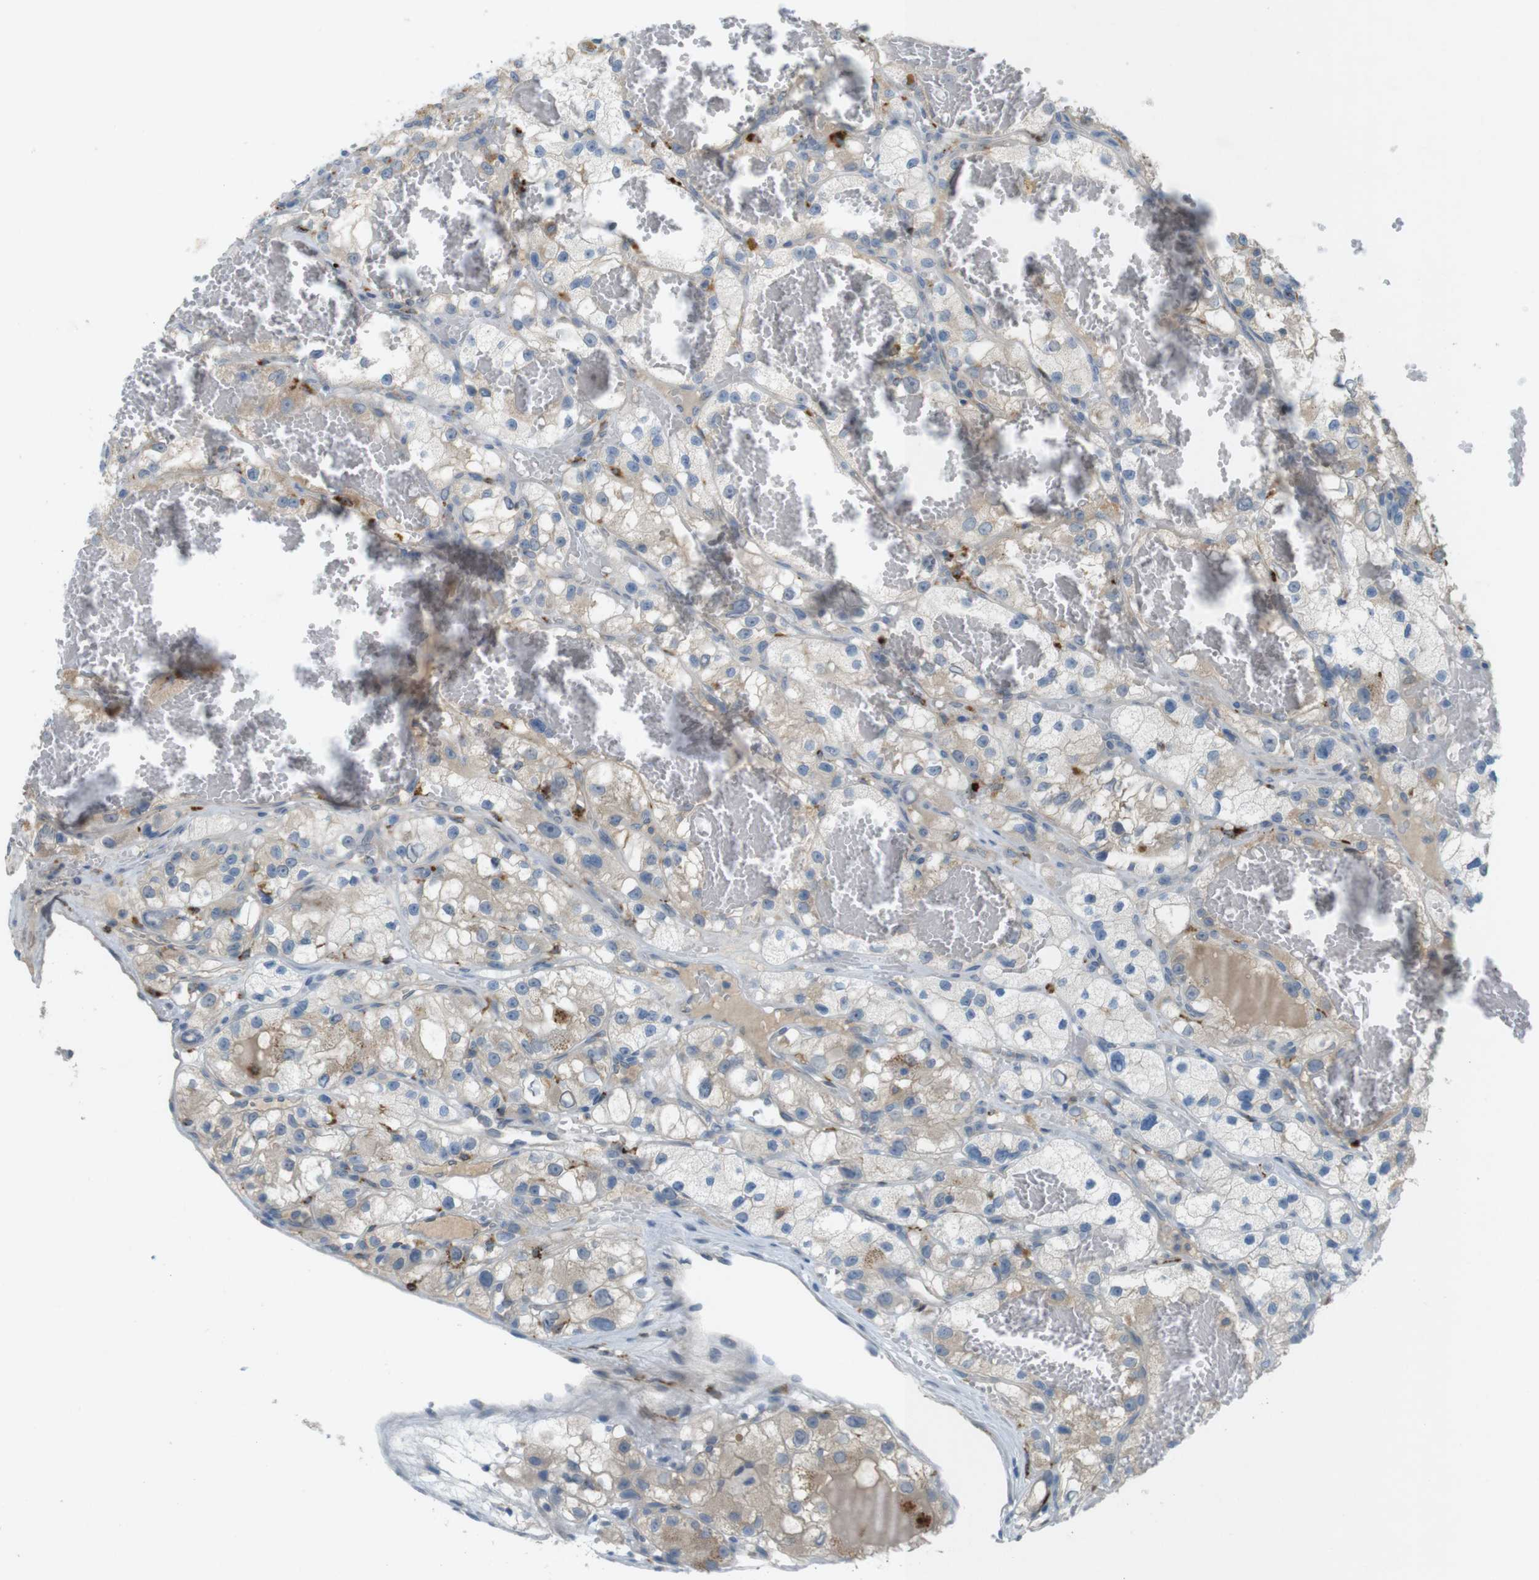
{"staining": {"intensity": "weak", "quantity": "25%-75%", "location": "cytoplasmic/membranous"}, "tissue": "renal cancer", "cell_type": "Tumor cells", "image_type": "cancer", "snomed": [{"axis": "morphology", "description": "Adenocarcinoma, NOS"}, {"axis": "topography", "description": "Kidney"}], "caption": "High-power microscopy captured an immunohistochemistry image of renal cancer (adenocarcinoma), revealing weak cytoplasmic/membranous expression in about 25%-75% of tumor cells.", "gene": "UGT8", "patient": {"sex": "female", "age": 57}}